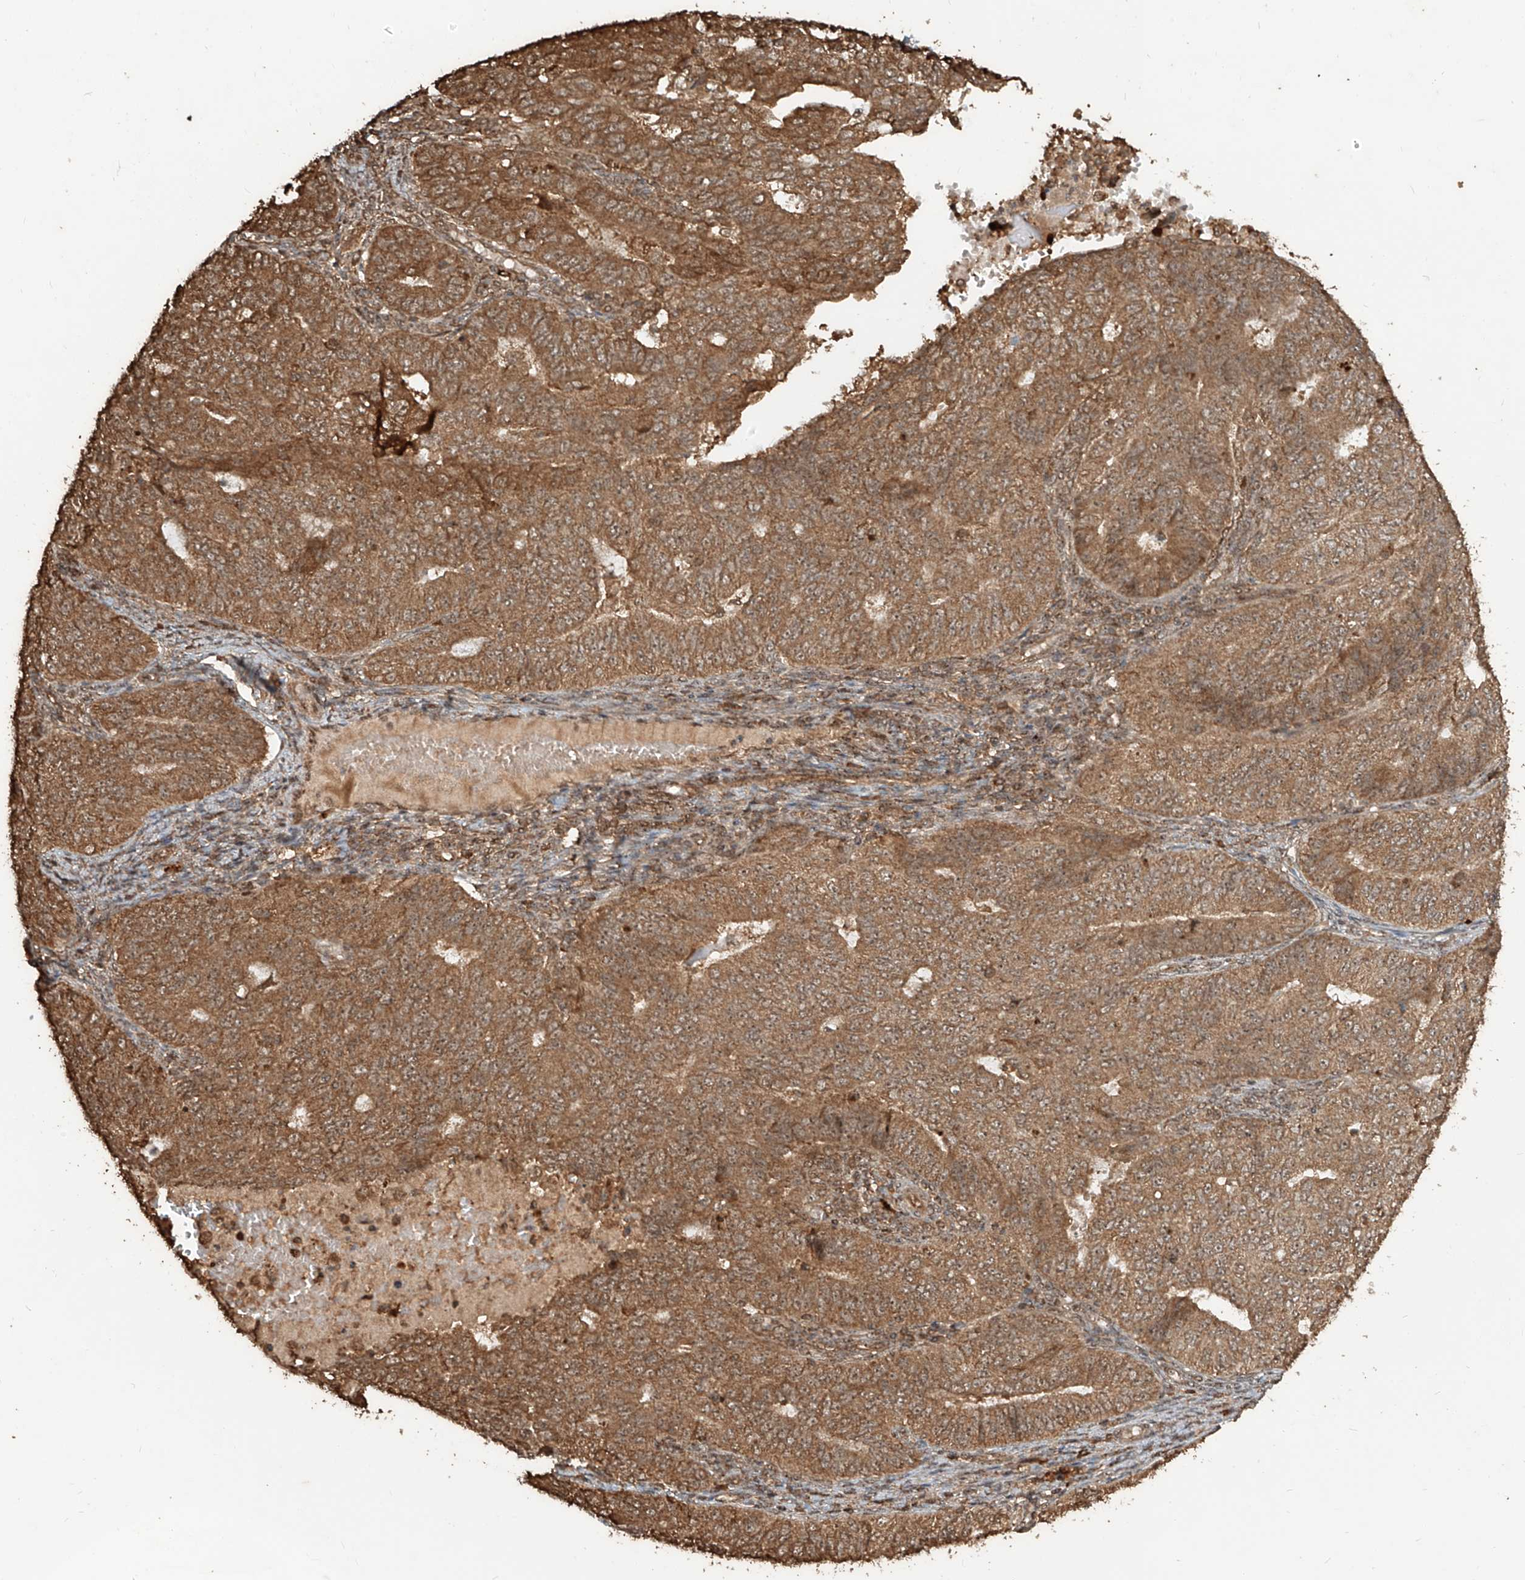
{"staining": {"intensity": "moderate", "quantity": ">75%", "location": "cytoplasmic/membranous,nuclear"}, "tissue": "endometrial cancer", "cell_type": "Tumor cells", "image_type": "cancer", "snomed": [{"axis": "morphology", "description": "Adenocarcinoma, NOS"}, {"axis": "topography", "description": "Endometrium"}], "caption": "The photomicrograph shows a brown stain indicating the presence of a protein in the cytoplasmic/membranous and nuclear of tumor cells in endometrial cancer (adenocarcinoma). (Brightfield microscopy of DAB IHC at high magnification).", "gene": "ZNF660", "patient": {"sex": "female", "age": 32}}